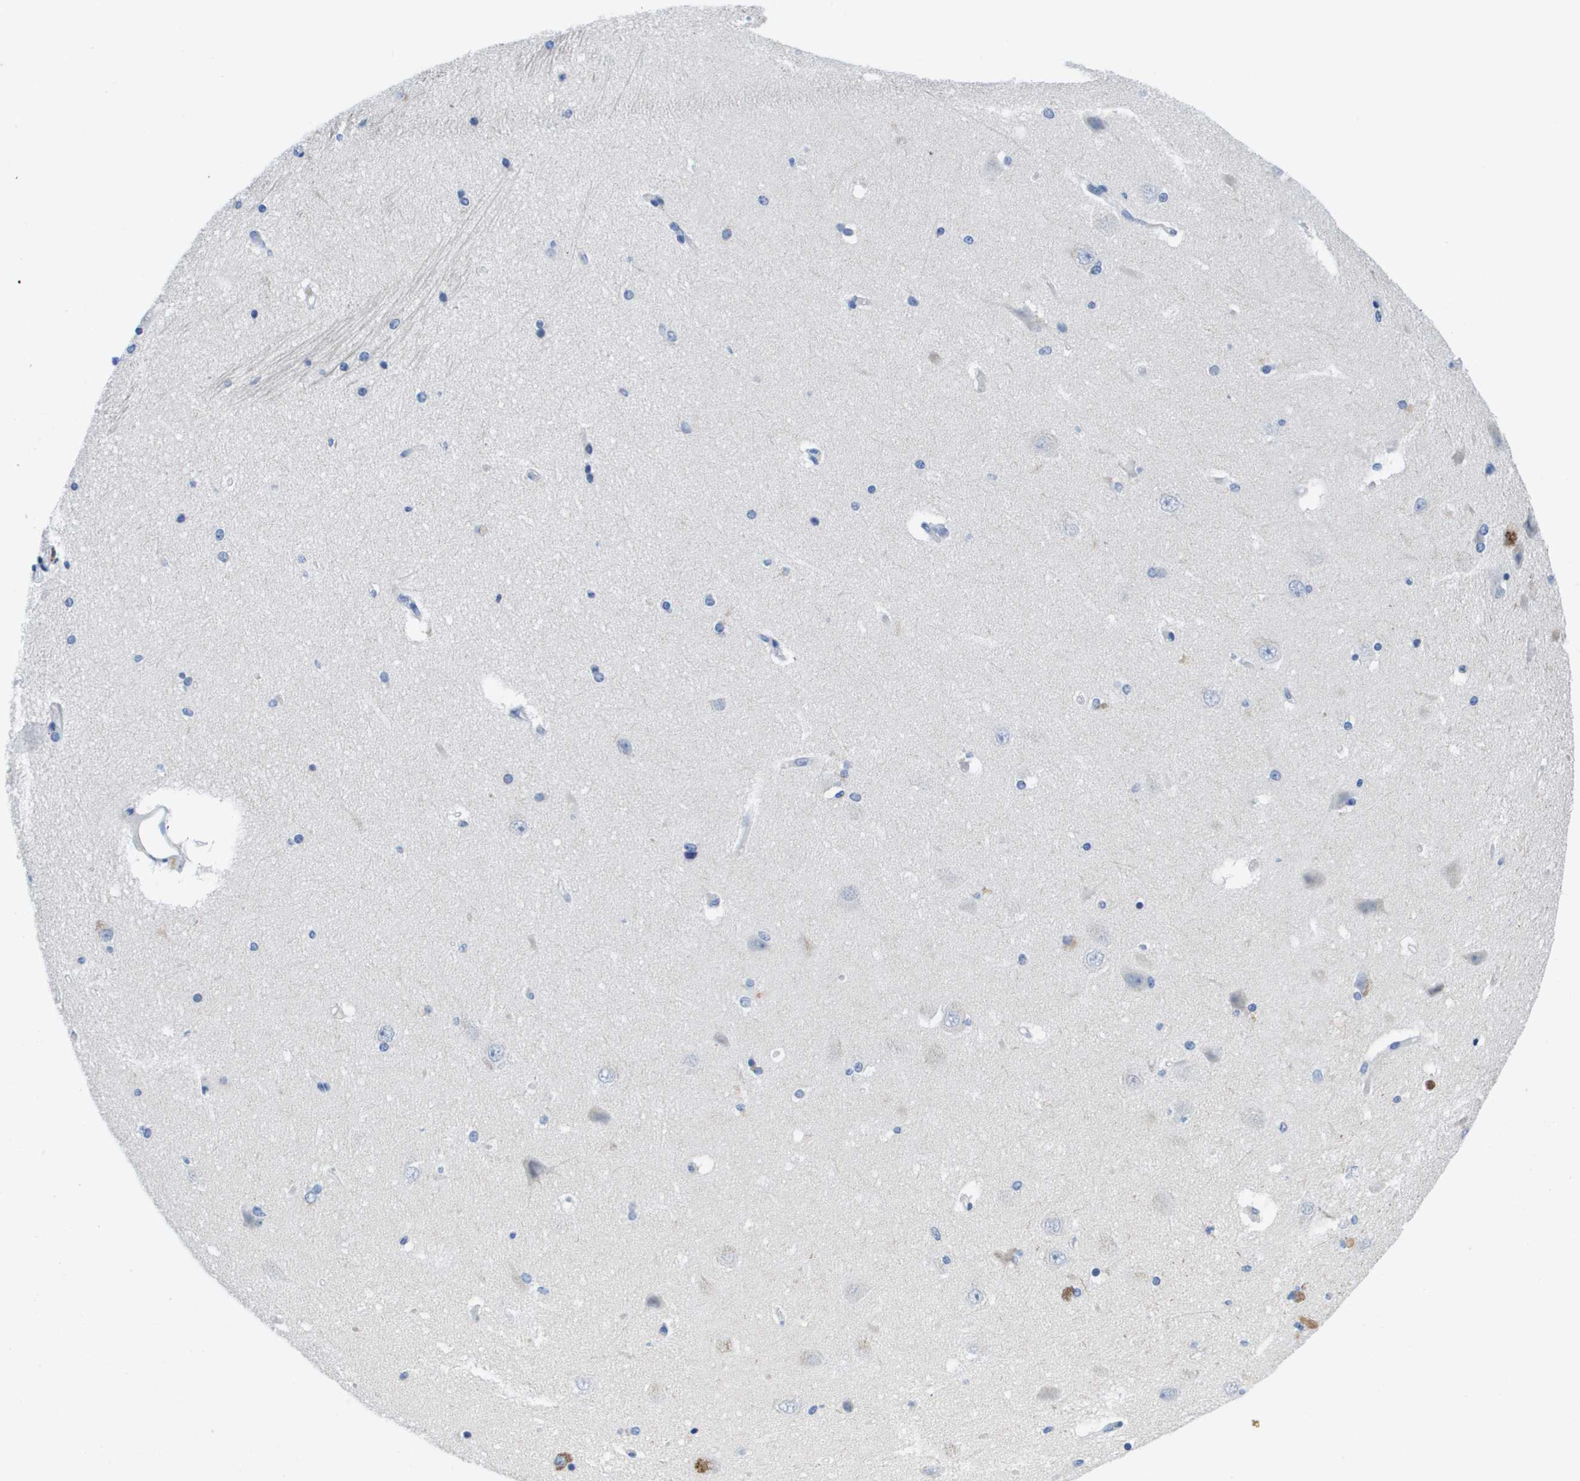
{"staining": {"intensity": "negative", "quantity": "none", "location": "none"}, "tissue": "hippocampus", "cell_type": "Glial cells", "image_type": "normal", "snomed": [{"axis": "morphology", "description": "Normal tissue, NOS"}, {"axis": "topography", "description": "Hippocampus"}], "caption": "This is an immunohistochemistry (IHC) photomicrograph of benign hippocampus. There is no expression in glial cells.", "gene": "MS4A1", "patient": {"sex": "female", "age": 54}}